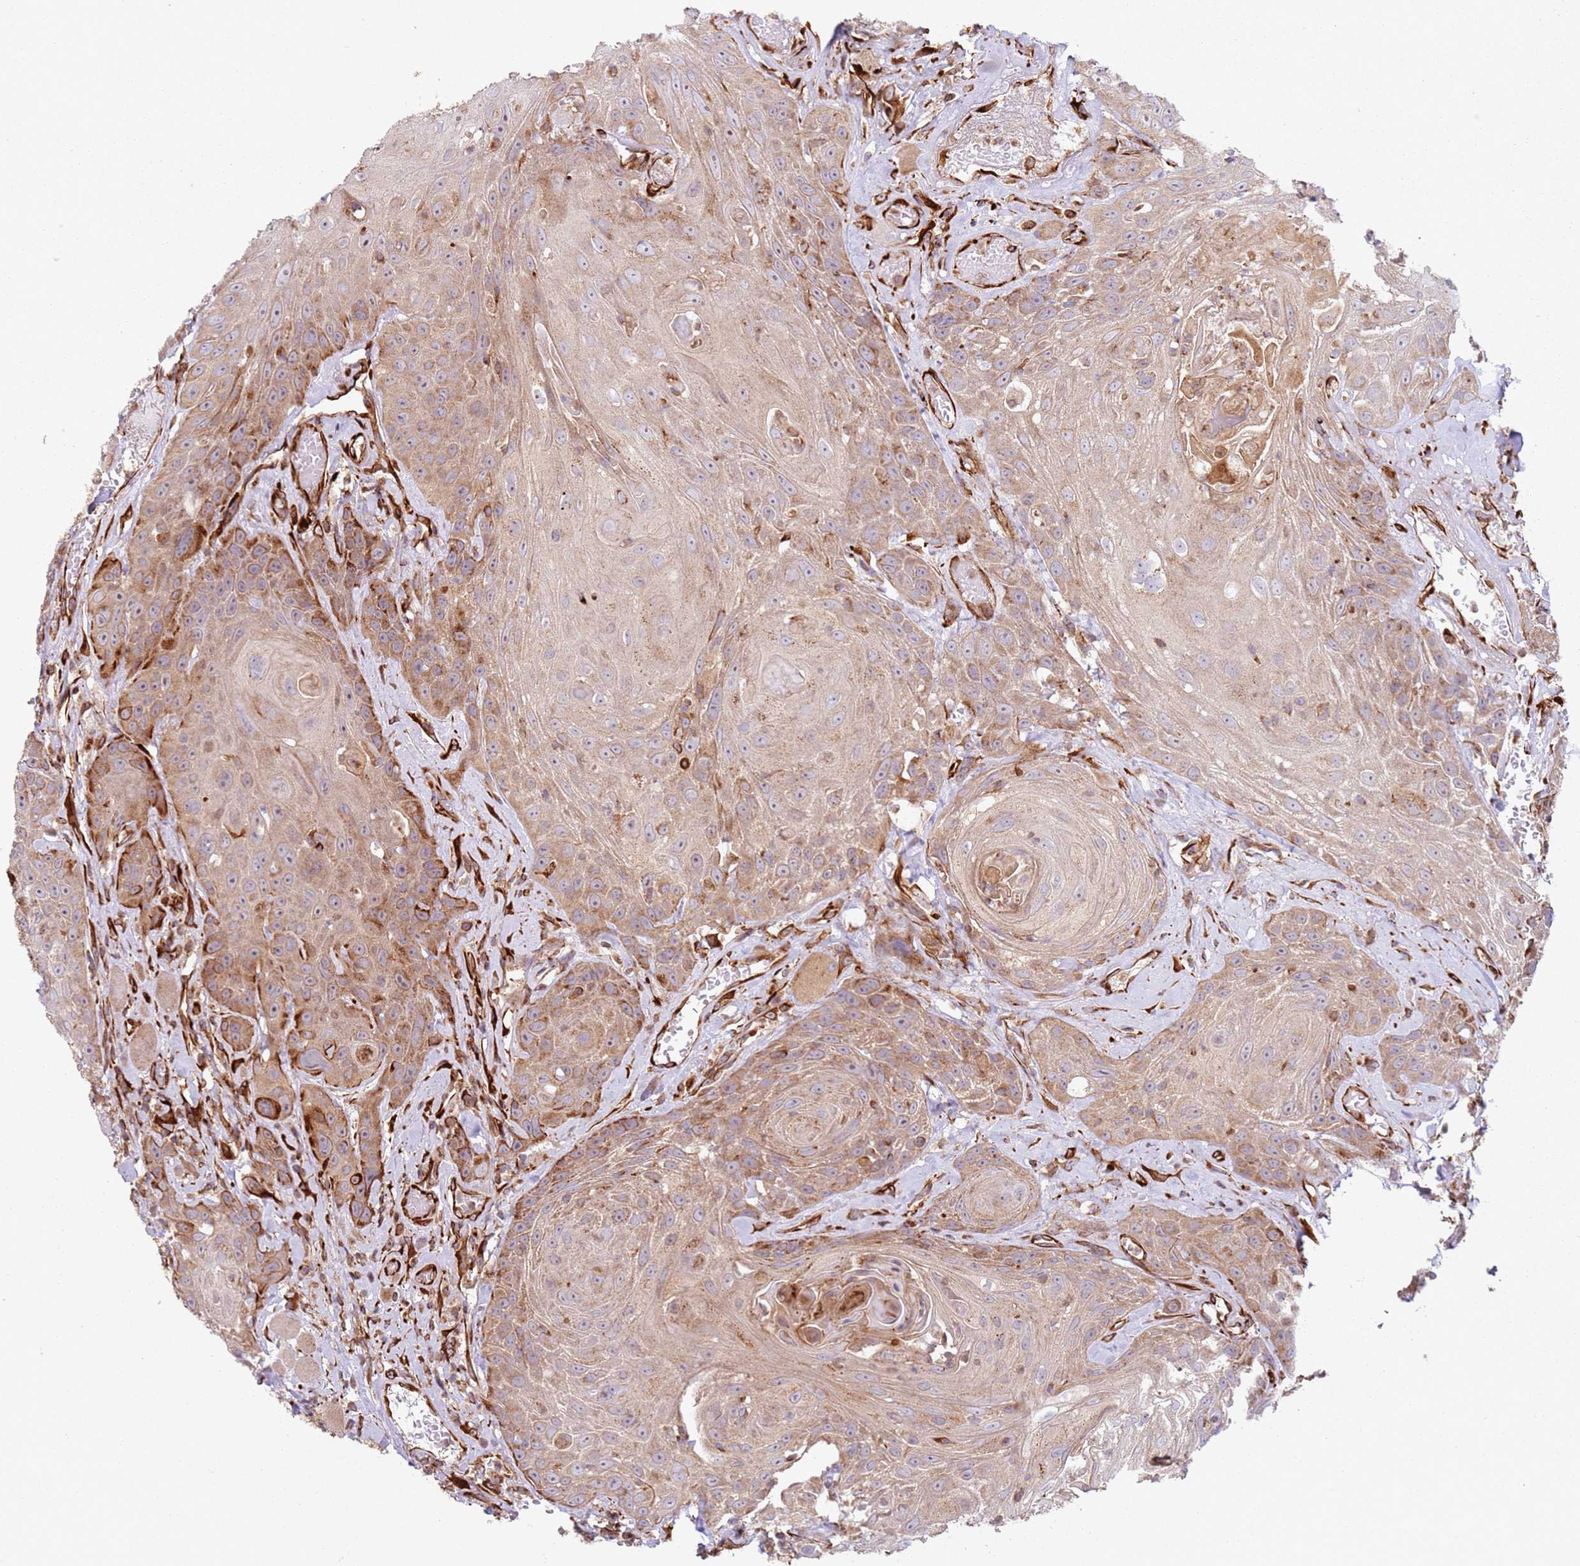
{"staining": {"intensity": "moderate", "quantity": "25%-75%", "location": "cytoplasmic/membranous"}, "tissue": "head and neck cancer", "cell_type": "Tumor cells", "image_type": "cancer", "snomed": [{"axis": "morphology", "description": "Squamous cell carcinoma, NOS"}, {"axis": "topography", "description": "Head-Neck"}], "caption": "Brown immunohistochemical staining in head and neck cancer demonstrates moderate cytoplasmic/membranous expression in about 25%-75% of tumor cells.", "gene": "SNAPIN", "patient": {"sex": "female", "age": 59}}